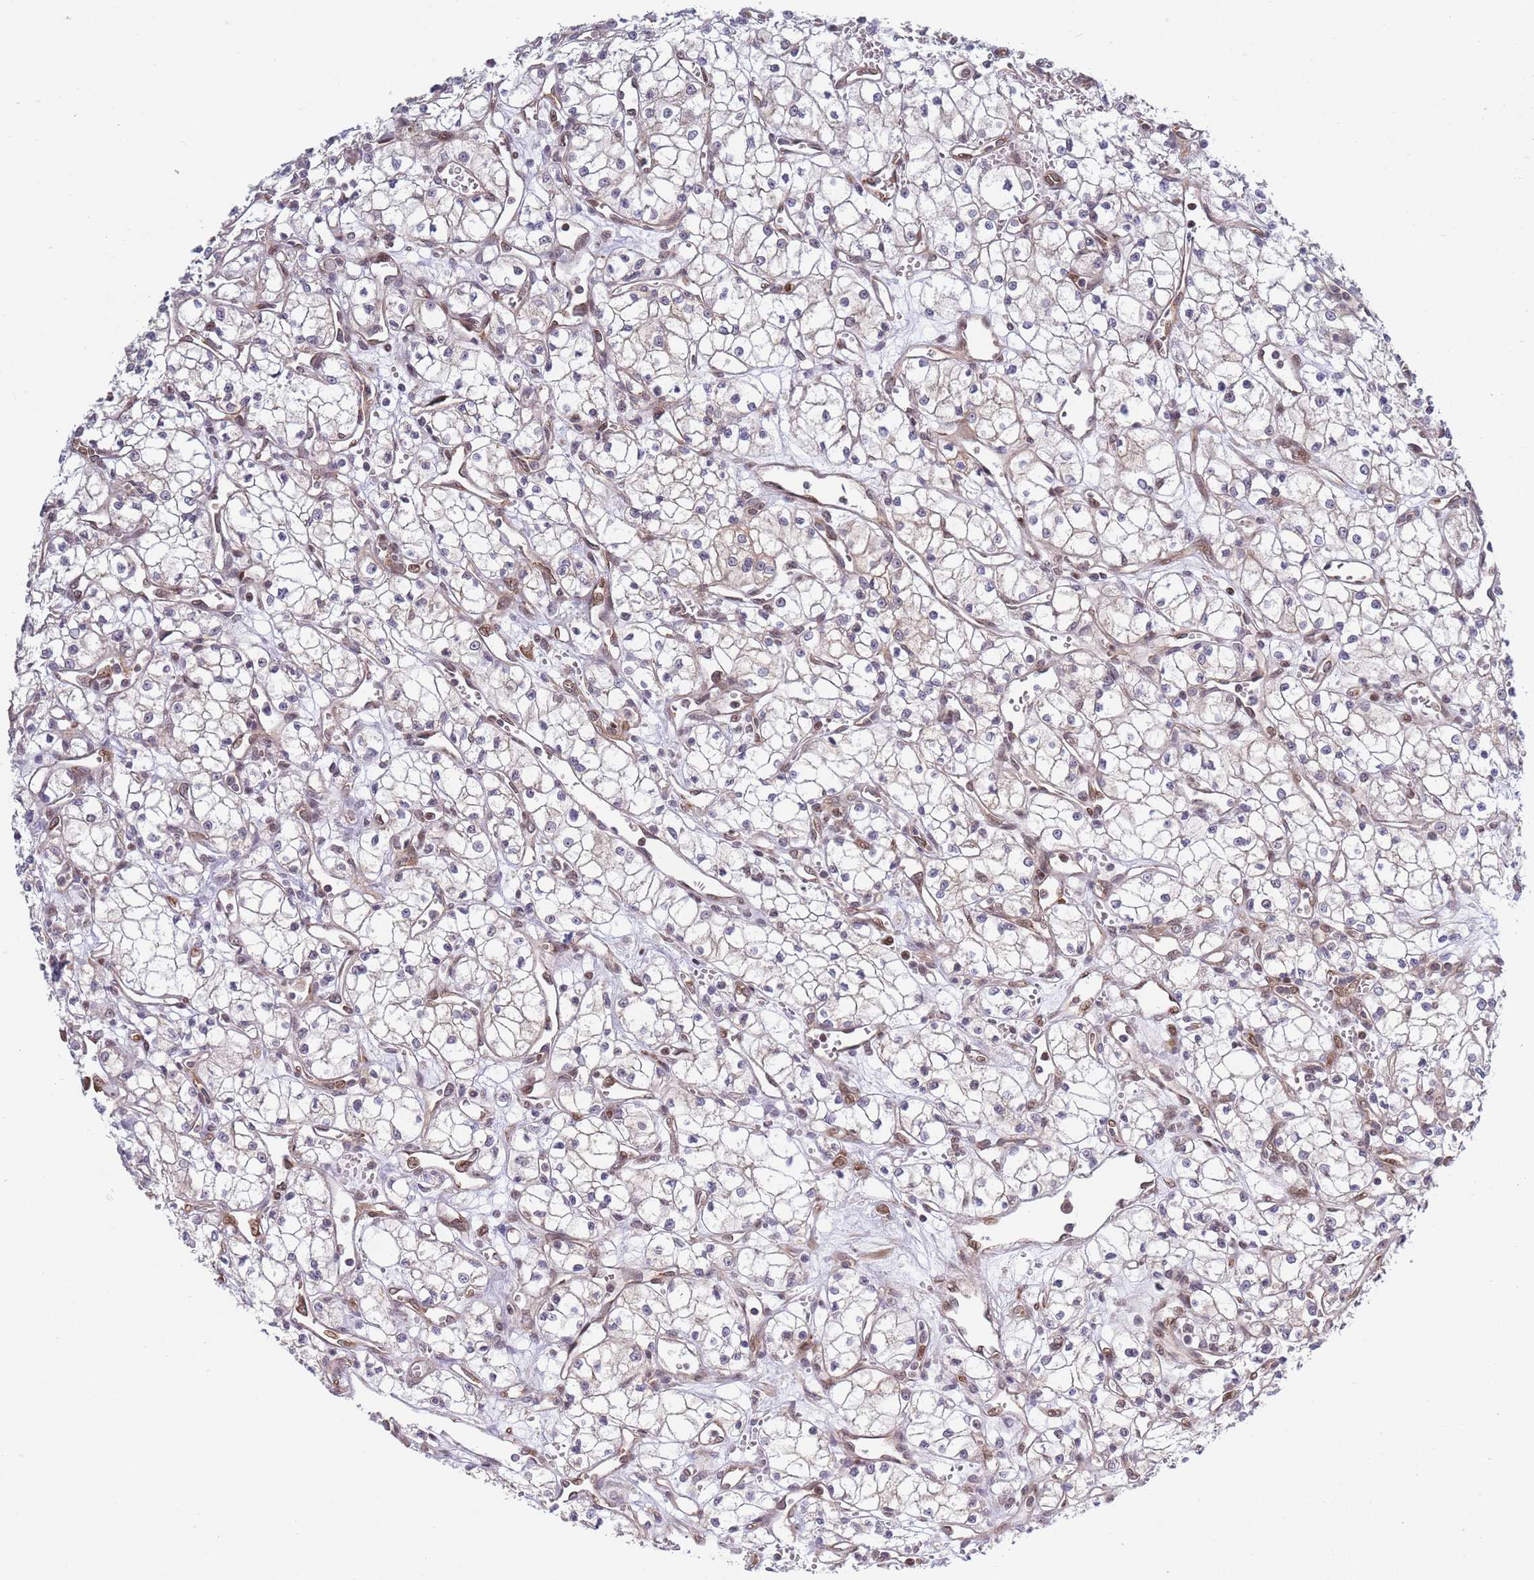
{"staining": {"intensity": "weak", "quantity": "<25%", "location": "nuclear"}, "tissue": "renal cancer", "cell_type": "Tumor cells", "image_type": "cancer", "snomed": [{"axis": "morphology", "description": "Adenocarcinoma, NOS"}, {"axis": "topography", "description": "Kidney"}], "caption": "Immunohistochemistry photomicrograph of human adenocarcinoma (renal) stained for a protein (brown), which demonstrates no positivity in tumor cells. (Brightfield microscopy of DAB (3,3'-diaminobenzidine) immunohistochemistry at high magnification).", "gene": "TBX10", "patient": {"sex": "male", "age": 59}}